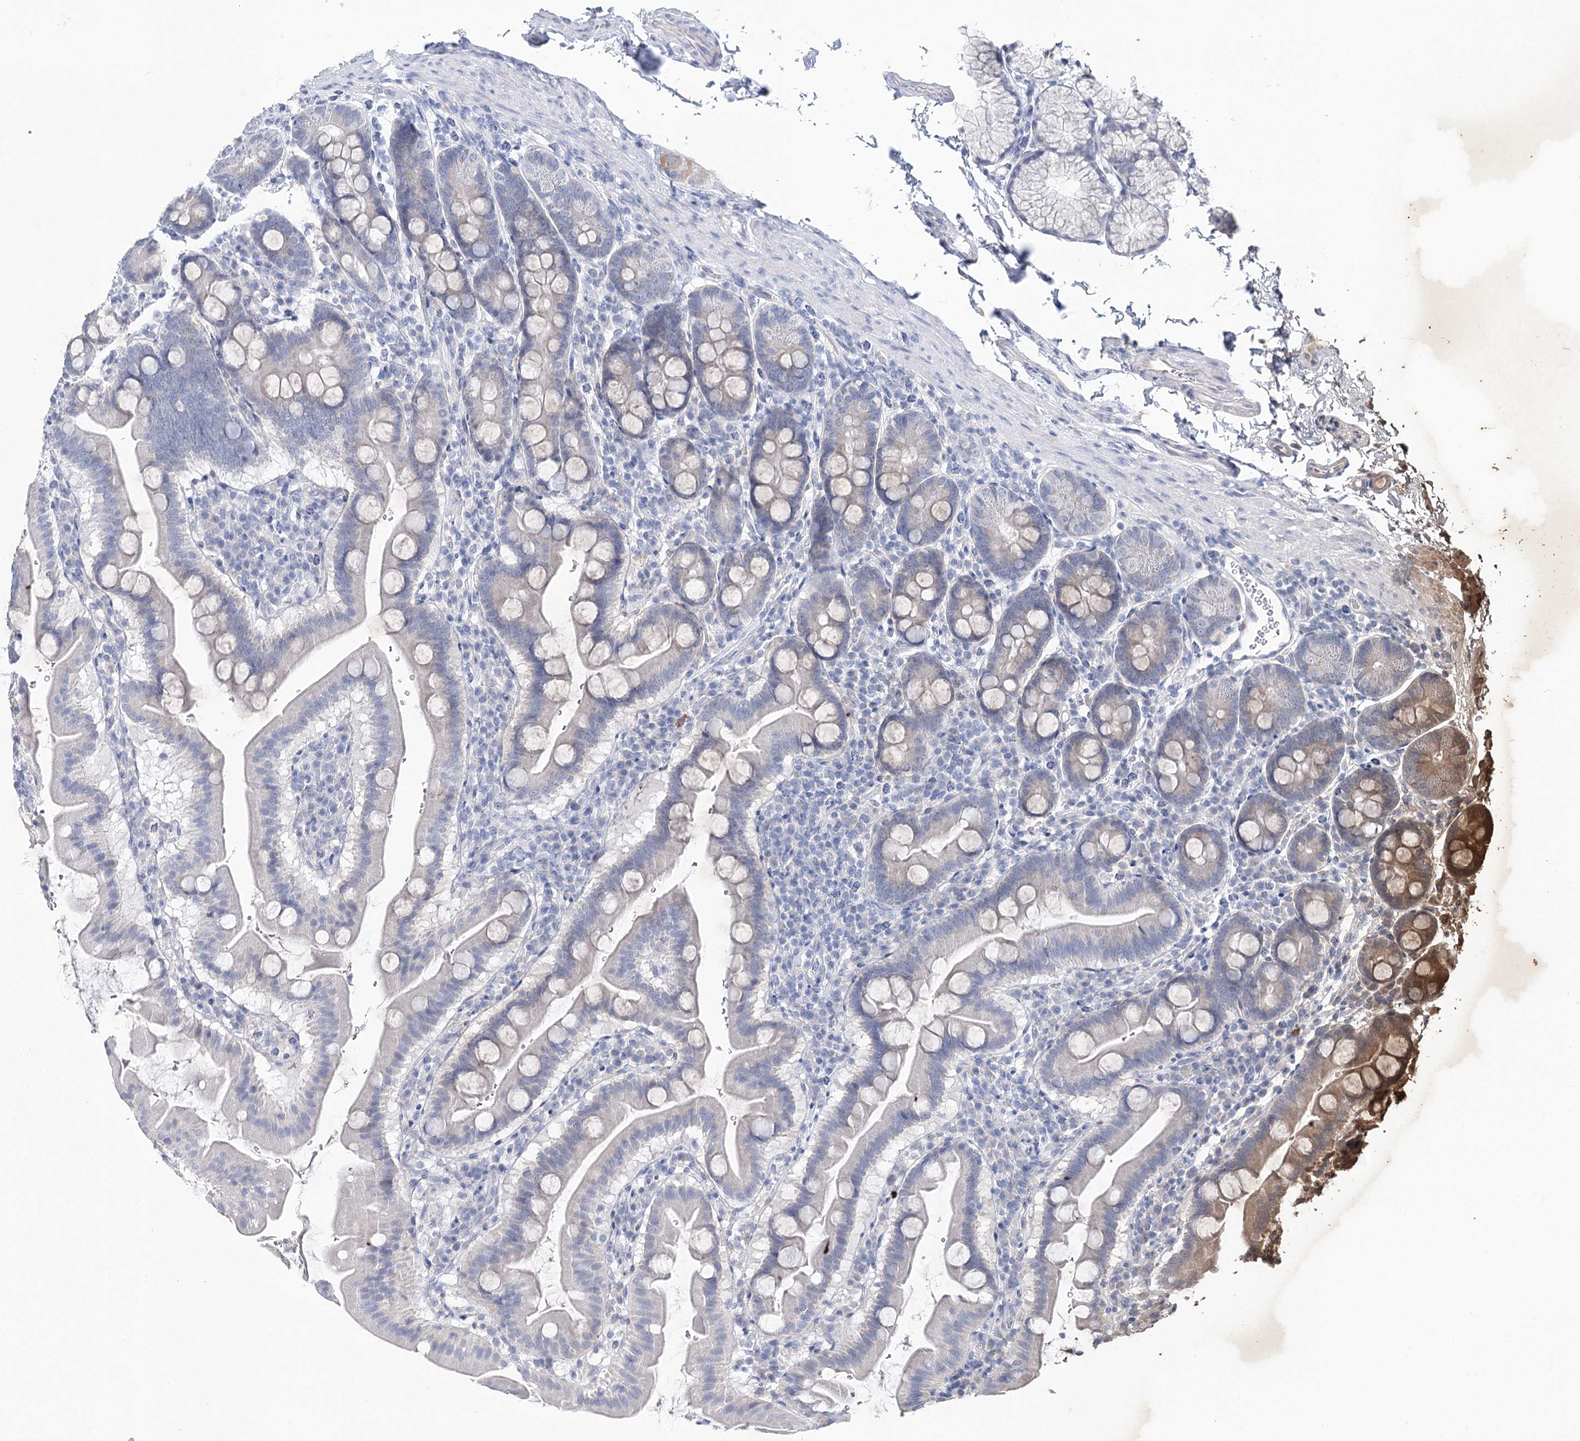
{"staining": {"intensity": "moderate", "quantity": "<25%", "location": "cytoplasmic/membranous"}, "tissue": "duodenum", "cell_type": "Glandular cells", "image_type": "normal", "snomed": [{"axis": "morphology", "description": "Normal tissue, NOS"}, {"axis": "morphology", "description": "Adenocarcinoma, NOS"}, {"axis": "topography", "description": "Pancreas"}, {"axis": "topography", "description": "Duodenum"}], "caption": "Immunohistochemical staining of benign human duodenum exhibits moderate cytoplasmic/membranous protein expression in about <25% of glandular cells.", "gene": "CSN3", "patient": {"sex": "male", "age": 50}}